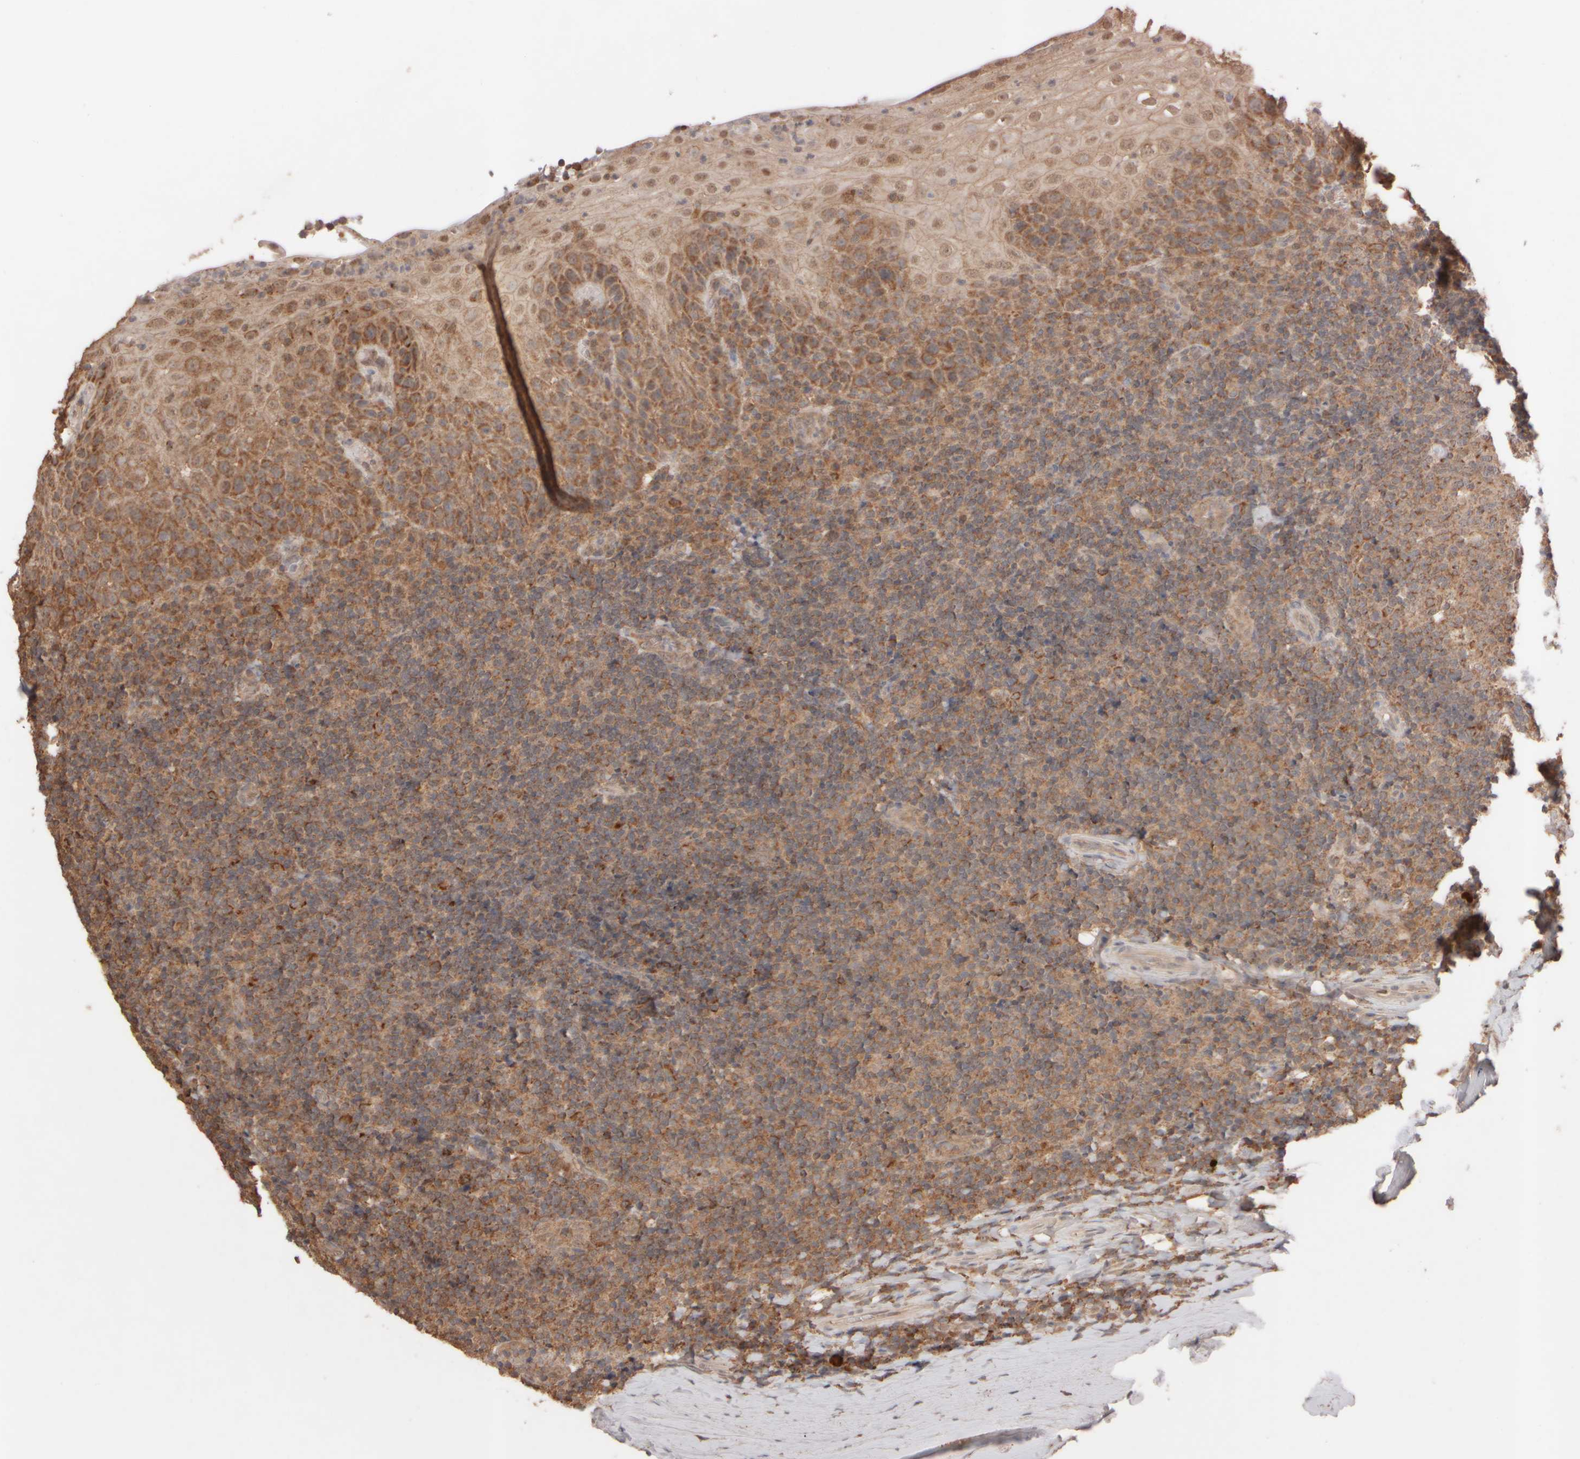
{"staining": {"intensity": "strong", "quantity": "25%-75%", "location": "cytoplasmic/membranous"}, "tissue": "tonsil", "cell_type": "Germinal center cells", "image_type": "normal", "snomed": [{"axis": "morphology", "description": "Normal tissue, NOS"}, {"axis": "topography", "description": "Tonsil"}], "caption": "Germinal center cells show high levels of strong cytoplasmic/membranous positivity in about 25%-75% of cells in benign human tonsil.", "gene": "EIF2B3", "patient": {"sex": "male", "age": 37}}